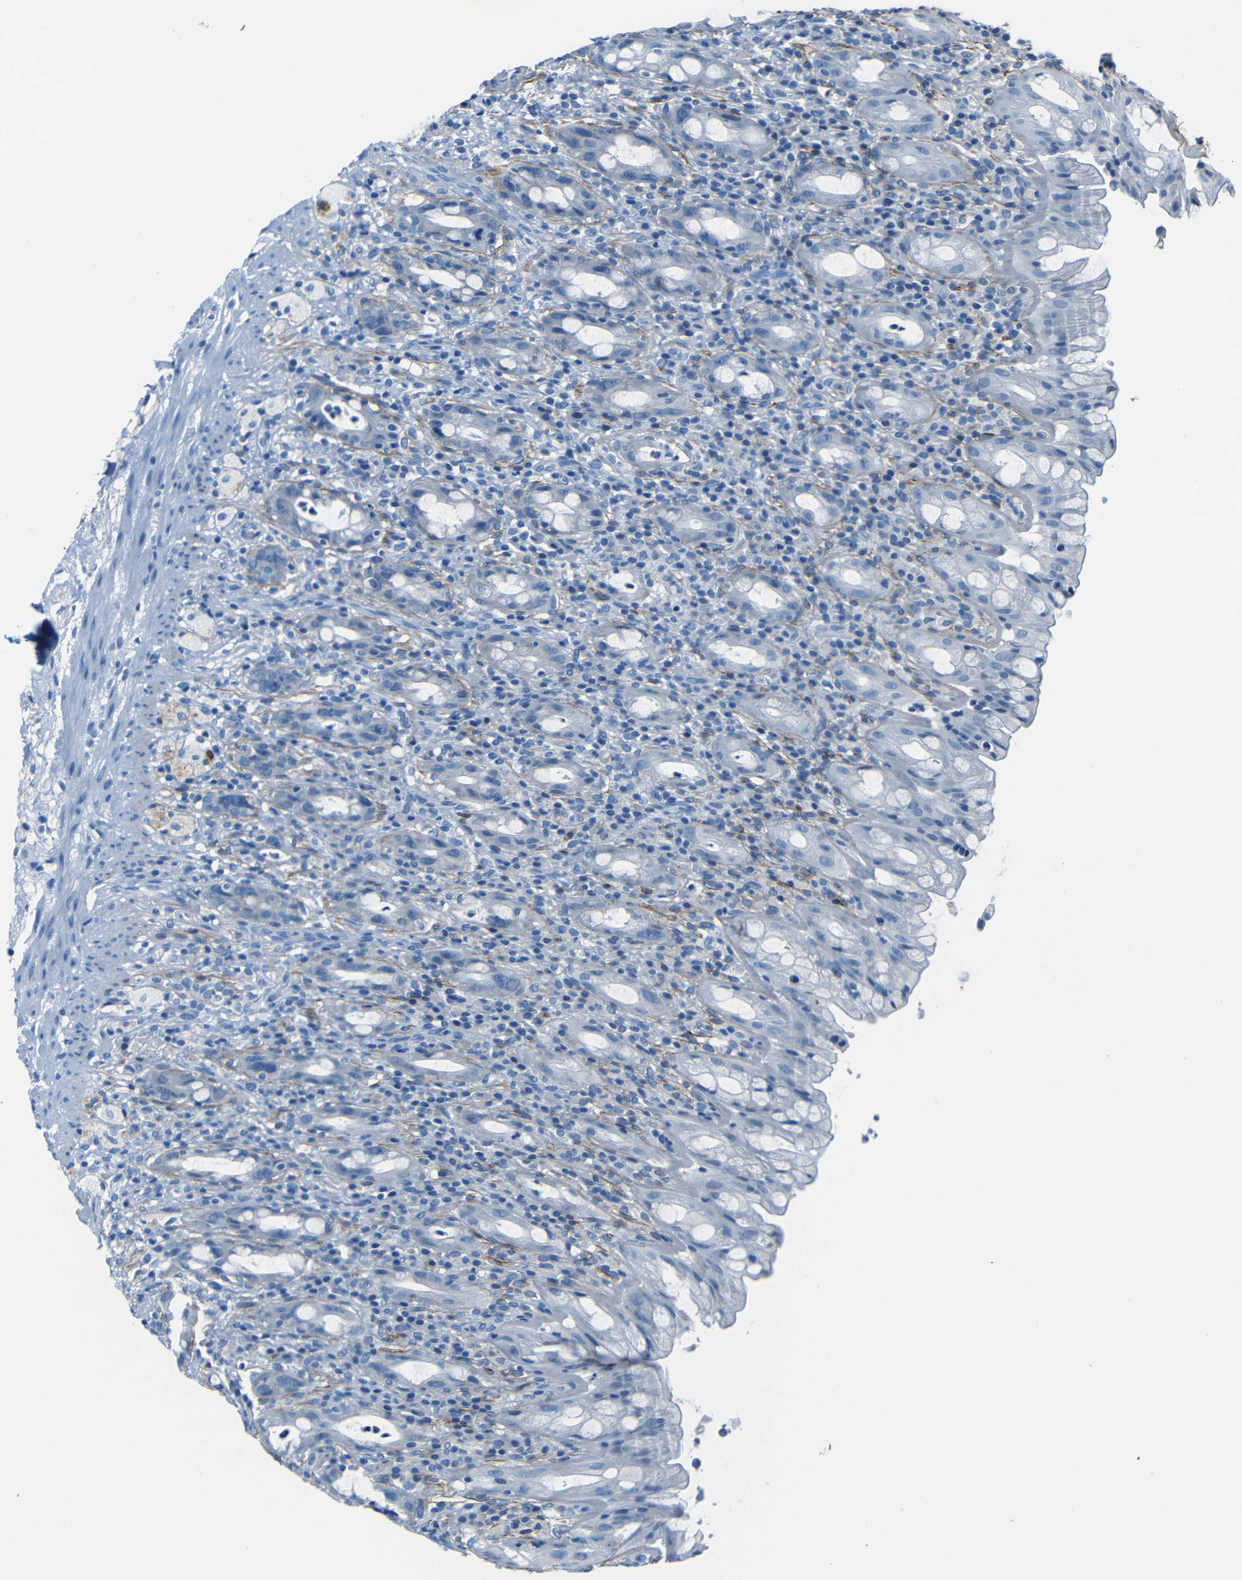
{"staining": {"intensity": "negative", "quantity": "none", "location": "none"}, "tissue": "rectum", "cell_type": "Glandular cells", "image_type": "normal", "snomed": [{"axis": "morphology", "description": "Normal tissue, NOS"}, {"axis": "topography", "description": "Rectum"}], "caption": "An IHC photomicrograph of normal rectum is shown. There is no staining in glandular cells of rectum. (Immunohistochemistry (ihc), brightfield microscopy, high magnification).", "gene": "FBN2", "patient": {"sex": "male", "age": 44}}